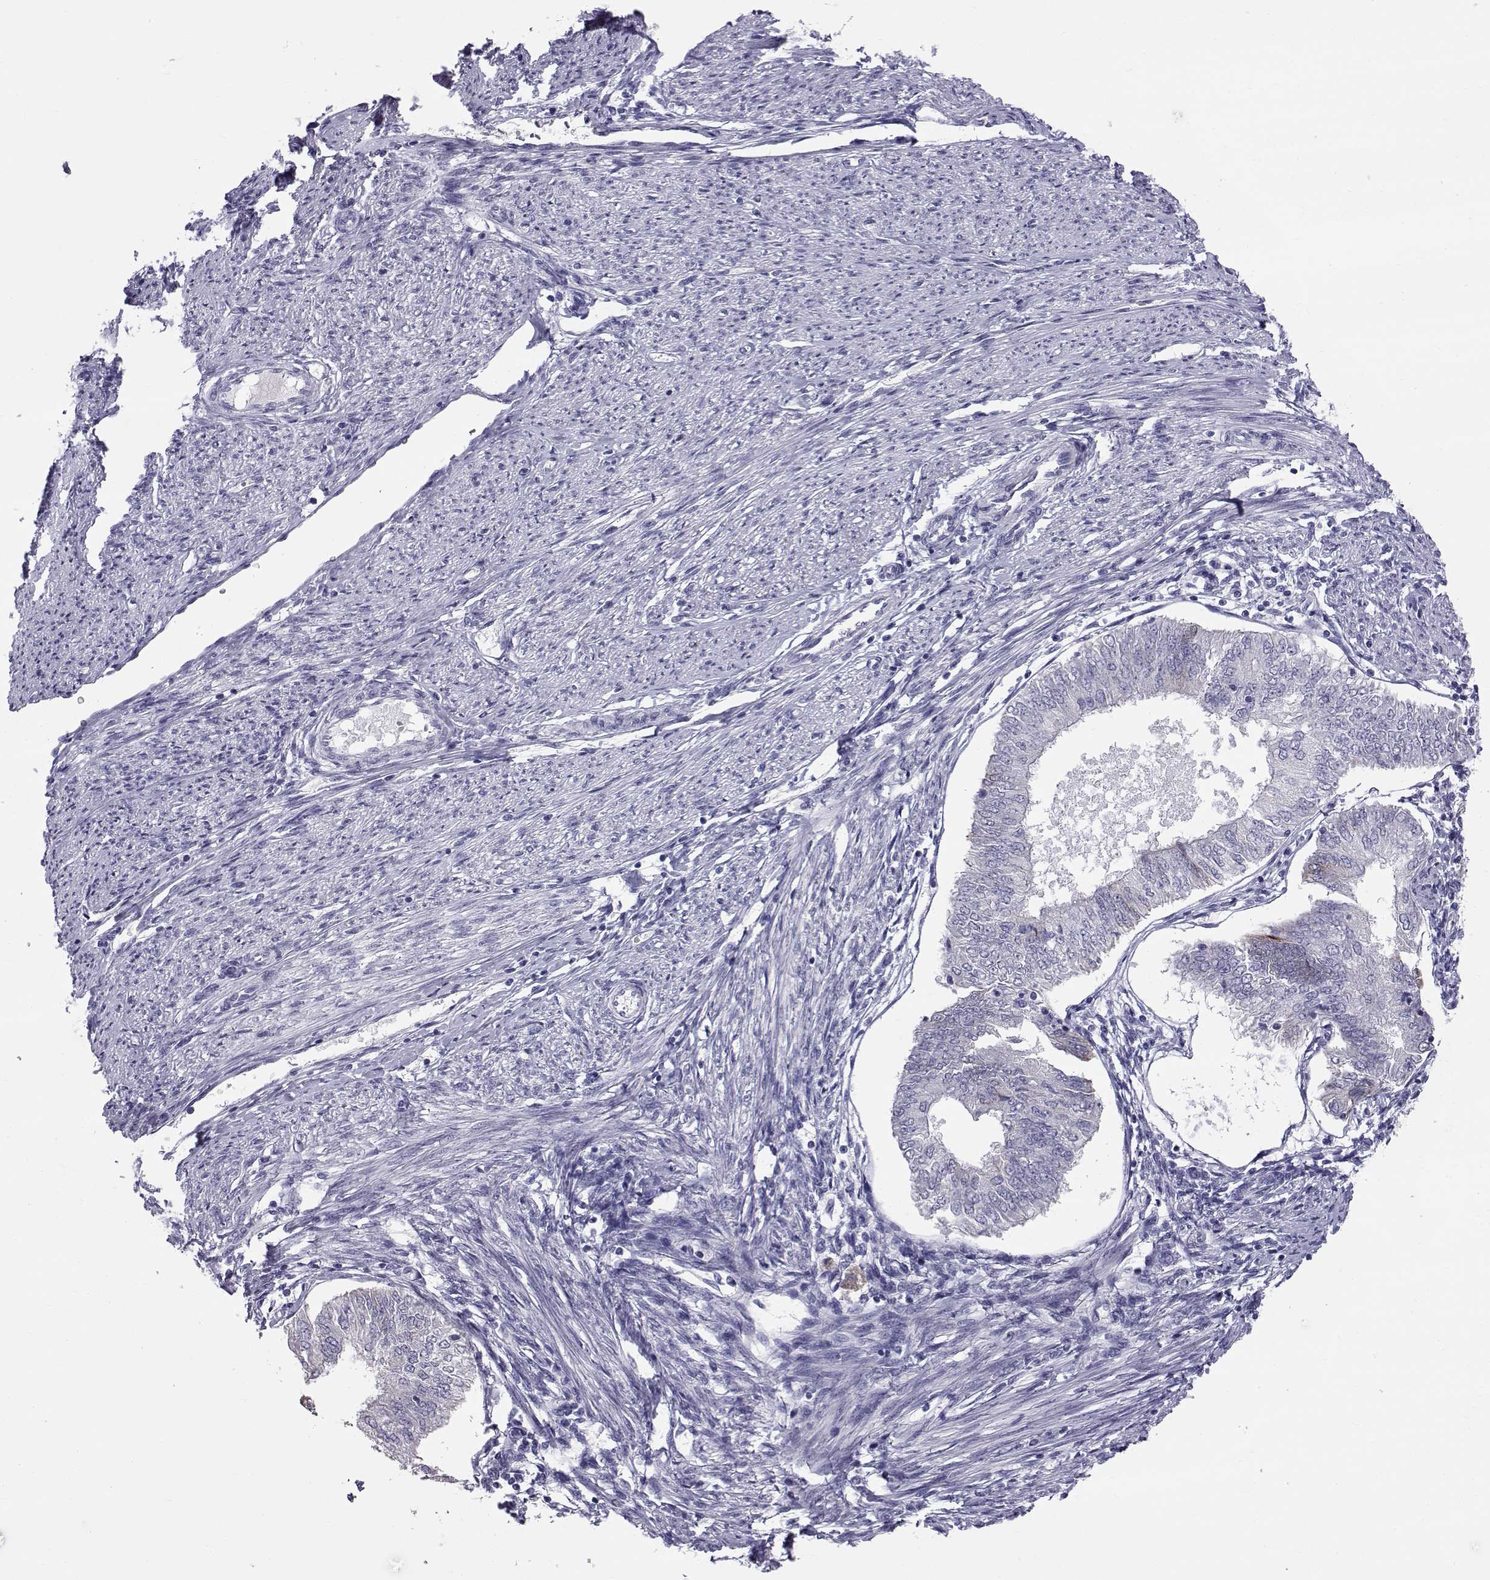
{"staining": {"intensity": "negative", "quantity": "none", "location": "none"}, "tissue": "endometrial cancer", "cell_type": "Tumor cells", "image_type": "cancer", "snomed": [{"axis": "morphology", "description": "Adenocarcinoma, NOS"}, {"axis": "topography", "description": "Endometrium"}], "caption": "Tumor cells show no significant staining in adenocarcinoma (endometrial). (DAB IHC, high magnification).", "gene": "RNASE12", "patient": {"sex": "female", "age": 58}}